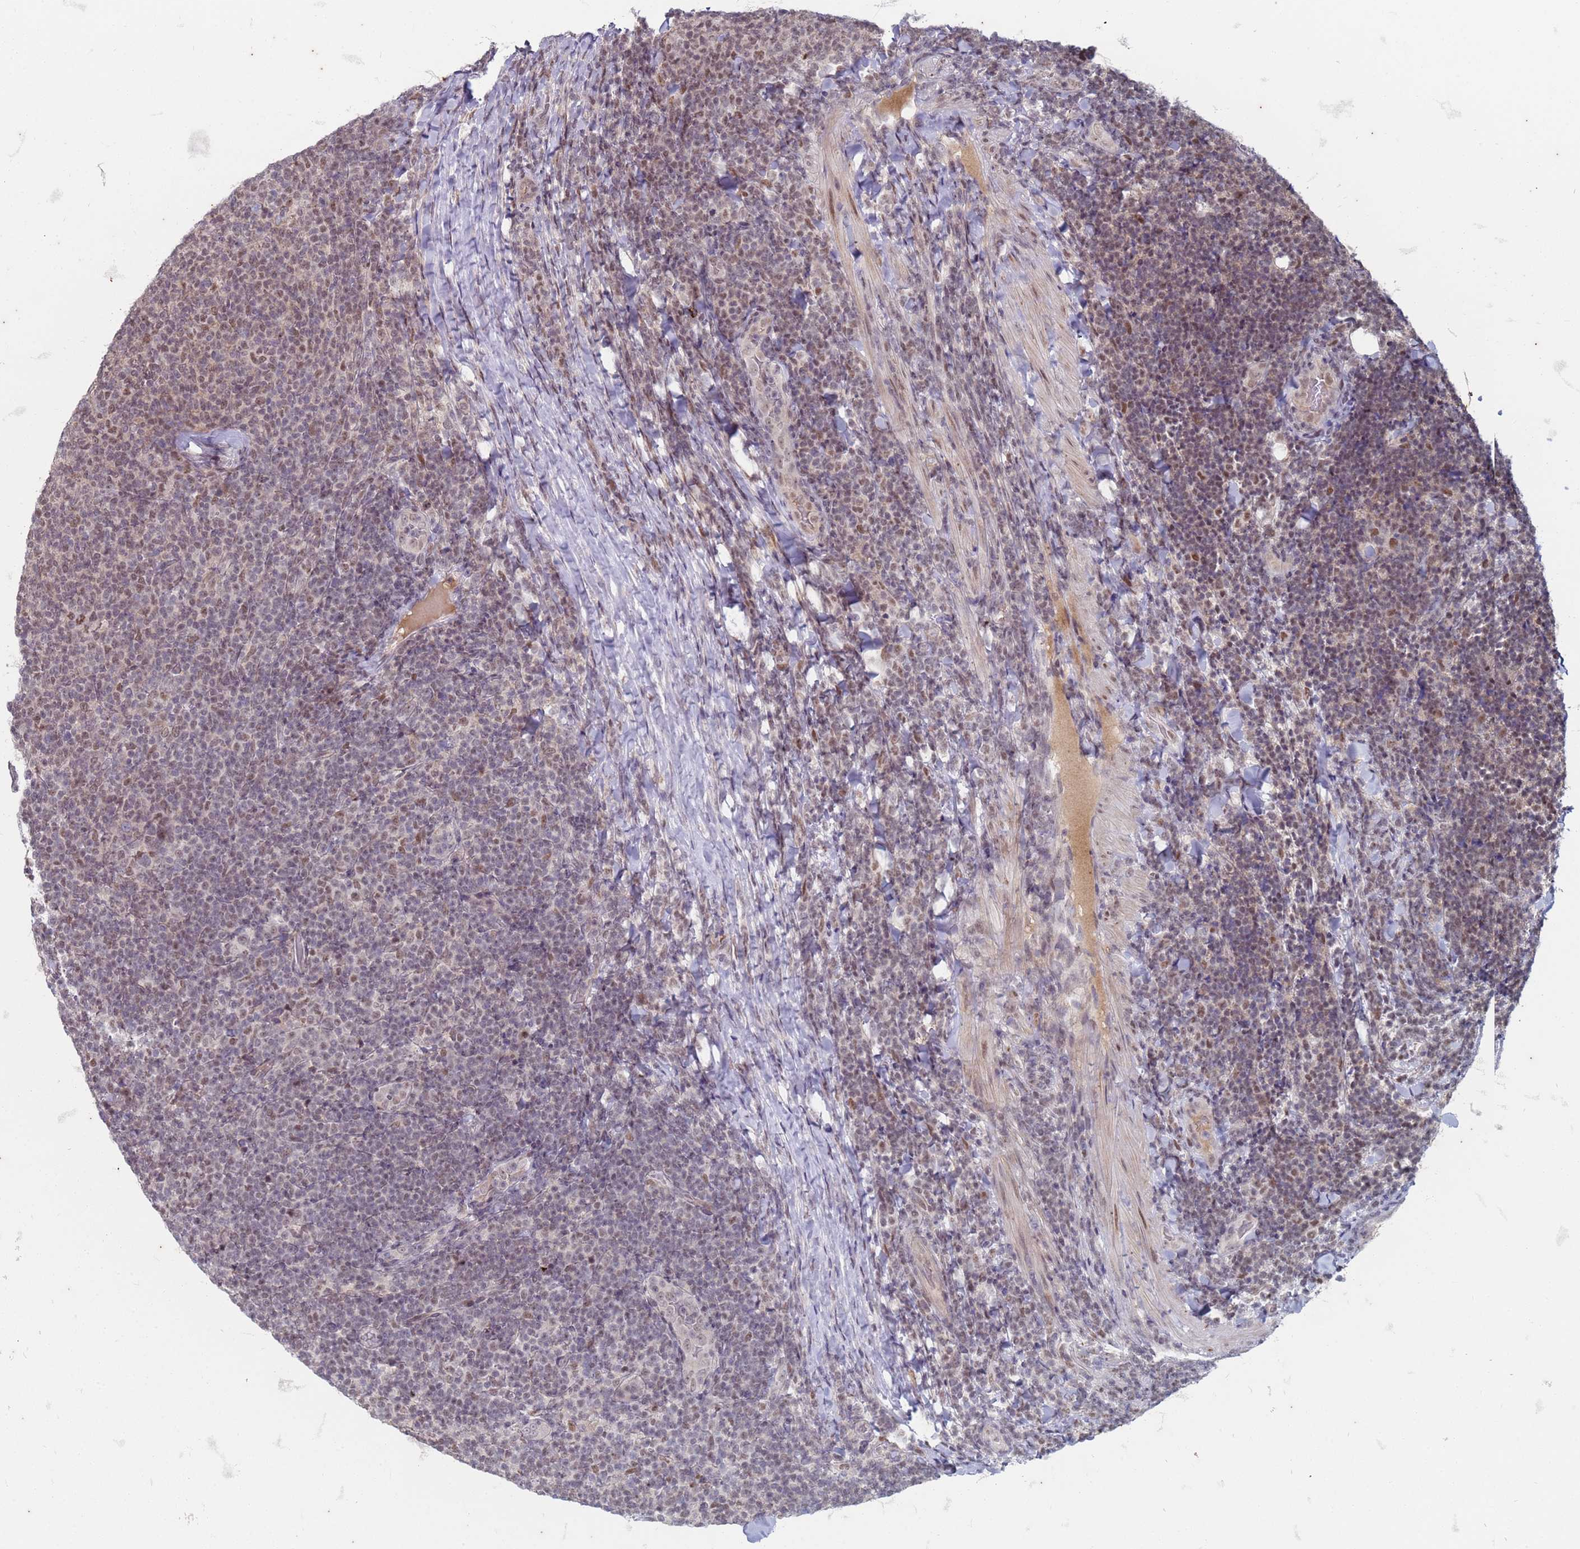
{"staining": {"intensity": "moderate", "quantity": "25%-75%", "location": "nuclear"}, "tissue": "lymphoma", "cell_type": "Tumor cells", "image_type": "cancer", "snomed": [{"axis": "morphology", "description": "Malignant lymphoma, non-Hodgkin's type, Low grade"}, {"axis": "topography", "description": "Lymph node"}], "caption": "IHC staining of lymphoma, which exhibits medium levels of moderate nuclear staining in approximately 25%-75% of tumor cells indicating moderate nuclear protein expression. The staining was performed using DAB (3,3'-diaminobenzidine) (brown) for protein detection and nuclei were counterstained in hematoxylin (blue).", "gene": "TRMT6", "patient": {"sex": "male", "age": 66}}